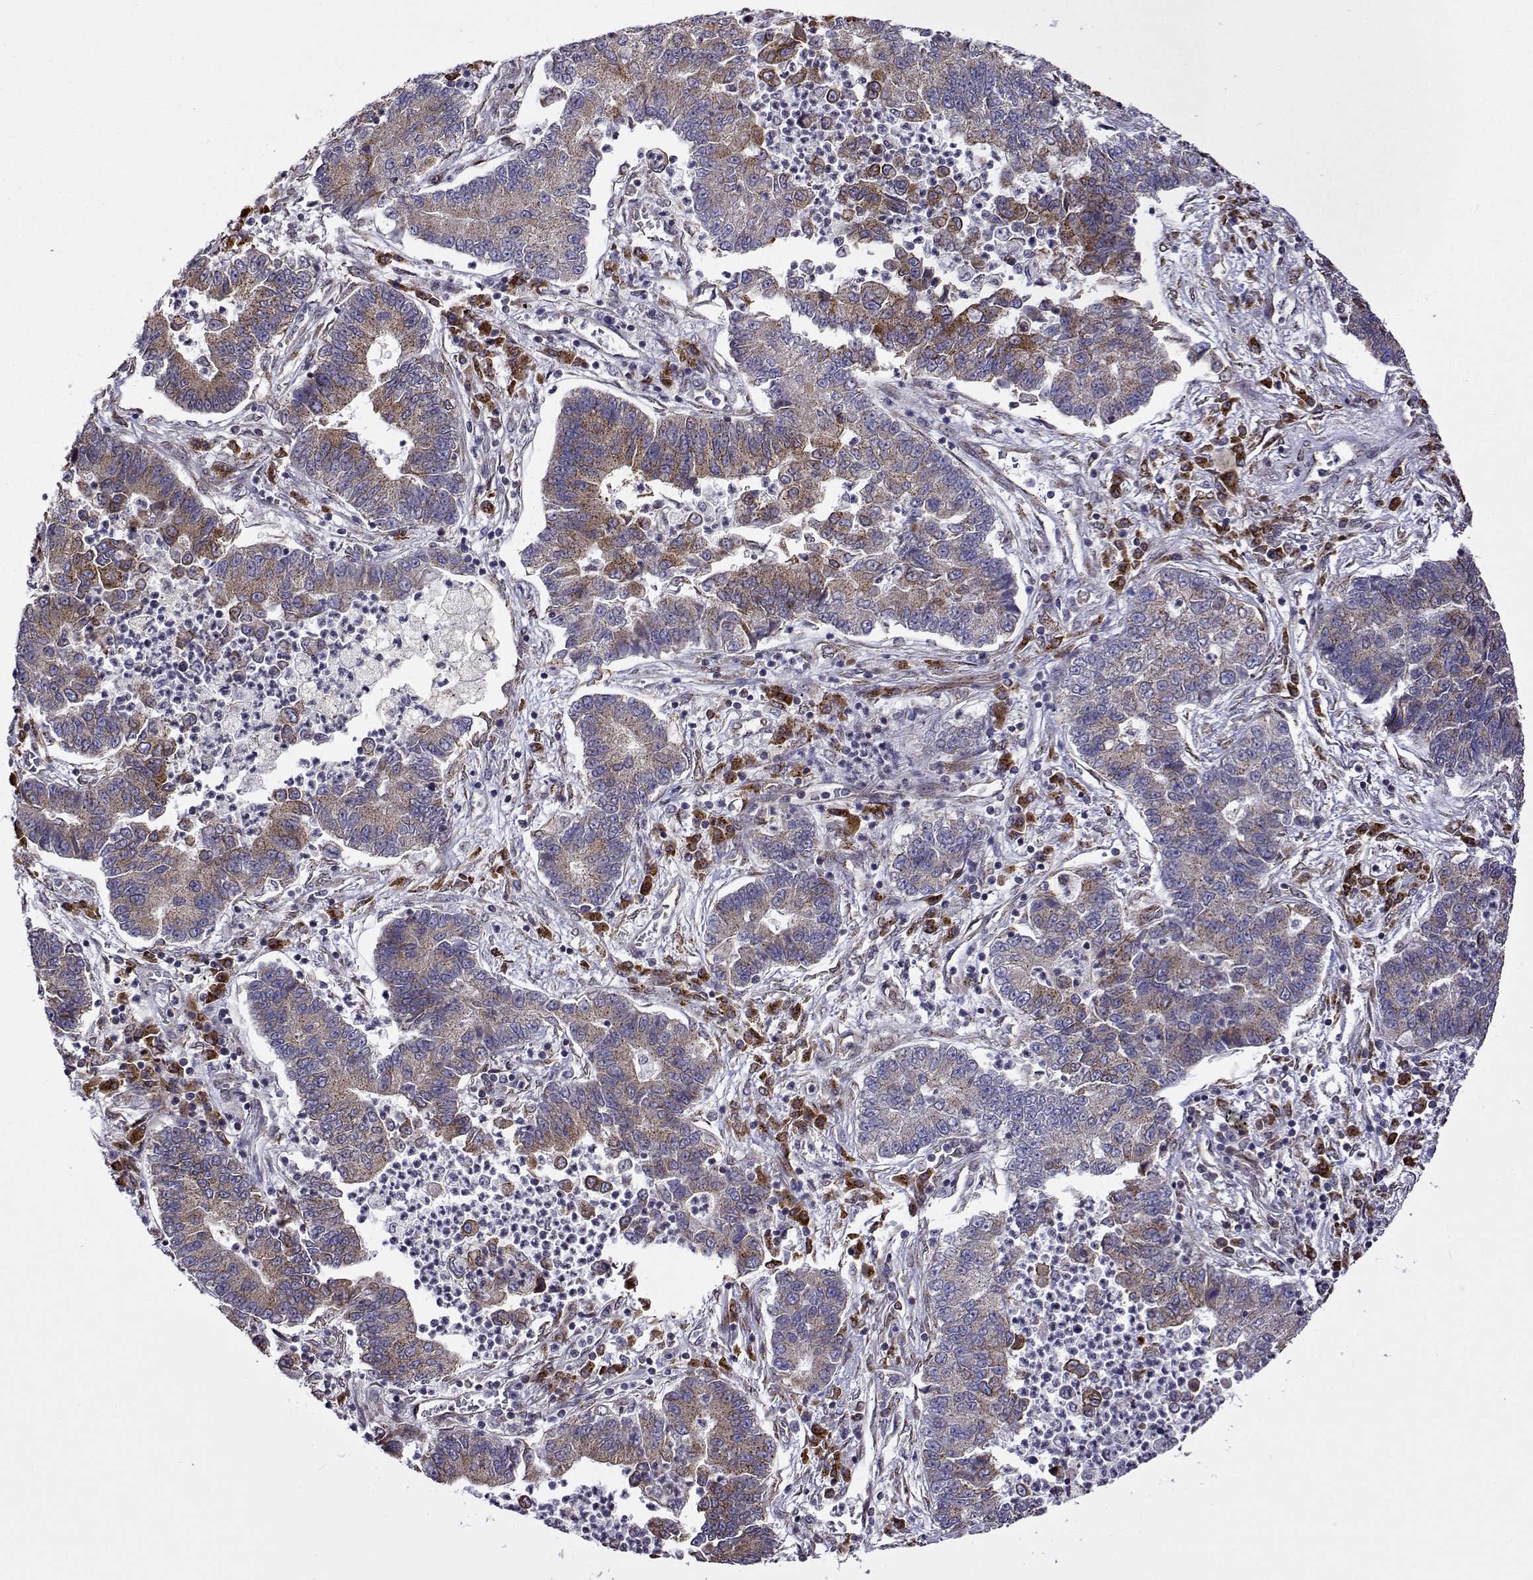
{"staining": {"intensity": "weak", "quantity": "25%-75%", "location": "cytoplasmic/membranous"}, "tissue": "lung cancer", "cell_type": "Tumor cells", "image_type": "cancer", "snomed": [{"axis": "morphology", "description": "Adenocarcinoma, NOS"}, {"axis": "topography", "description": "Lung"}], "caption": "This image exhibits adenocarcinoma (lung) stained with immunohistochemistry to label a protein in brown. The cytoplasmic/membranous of tumor cells show weak positivity for the protein. Nuclei are counter-stained blue.", "gene": "PGRMC2", "patient": {"sex": "female", "age": 57}}